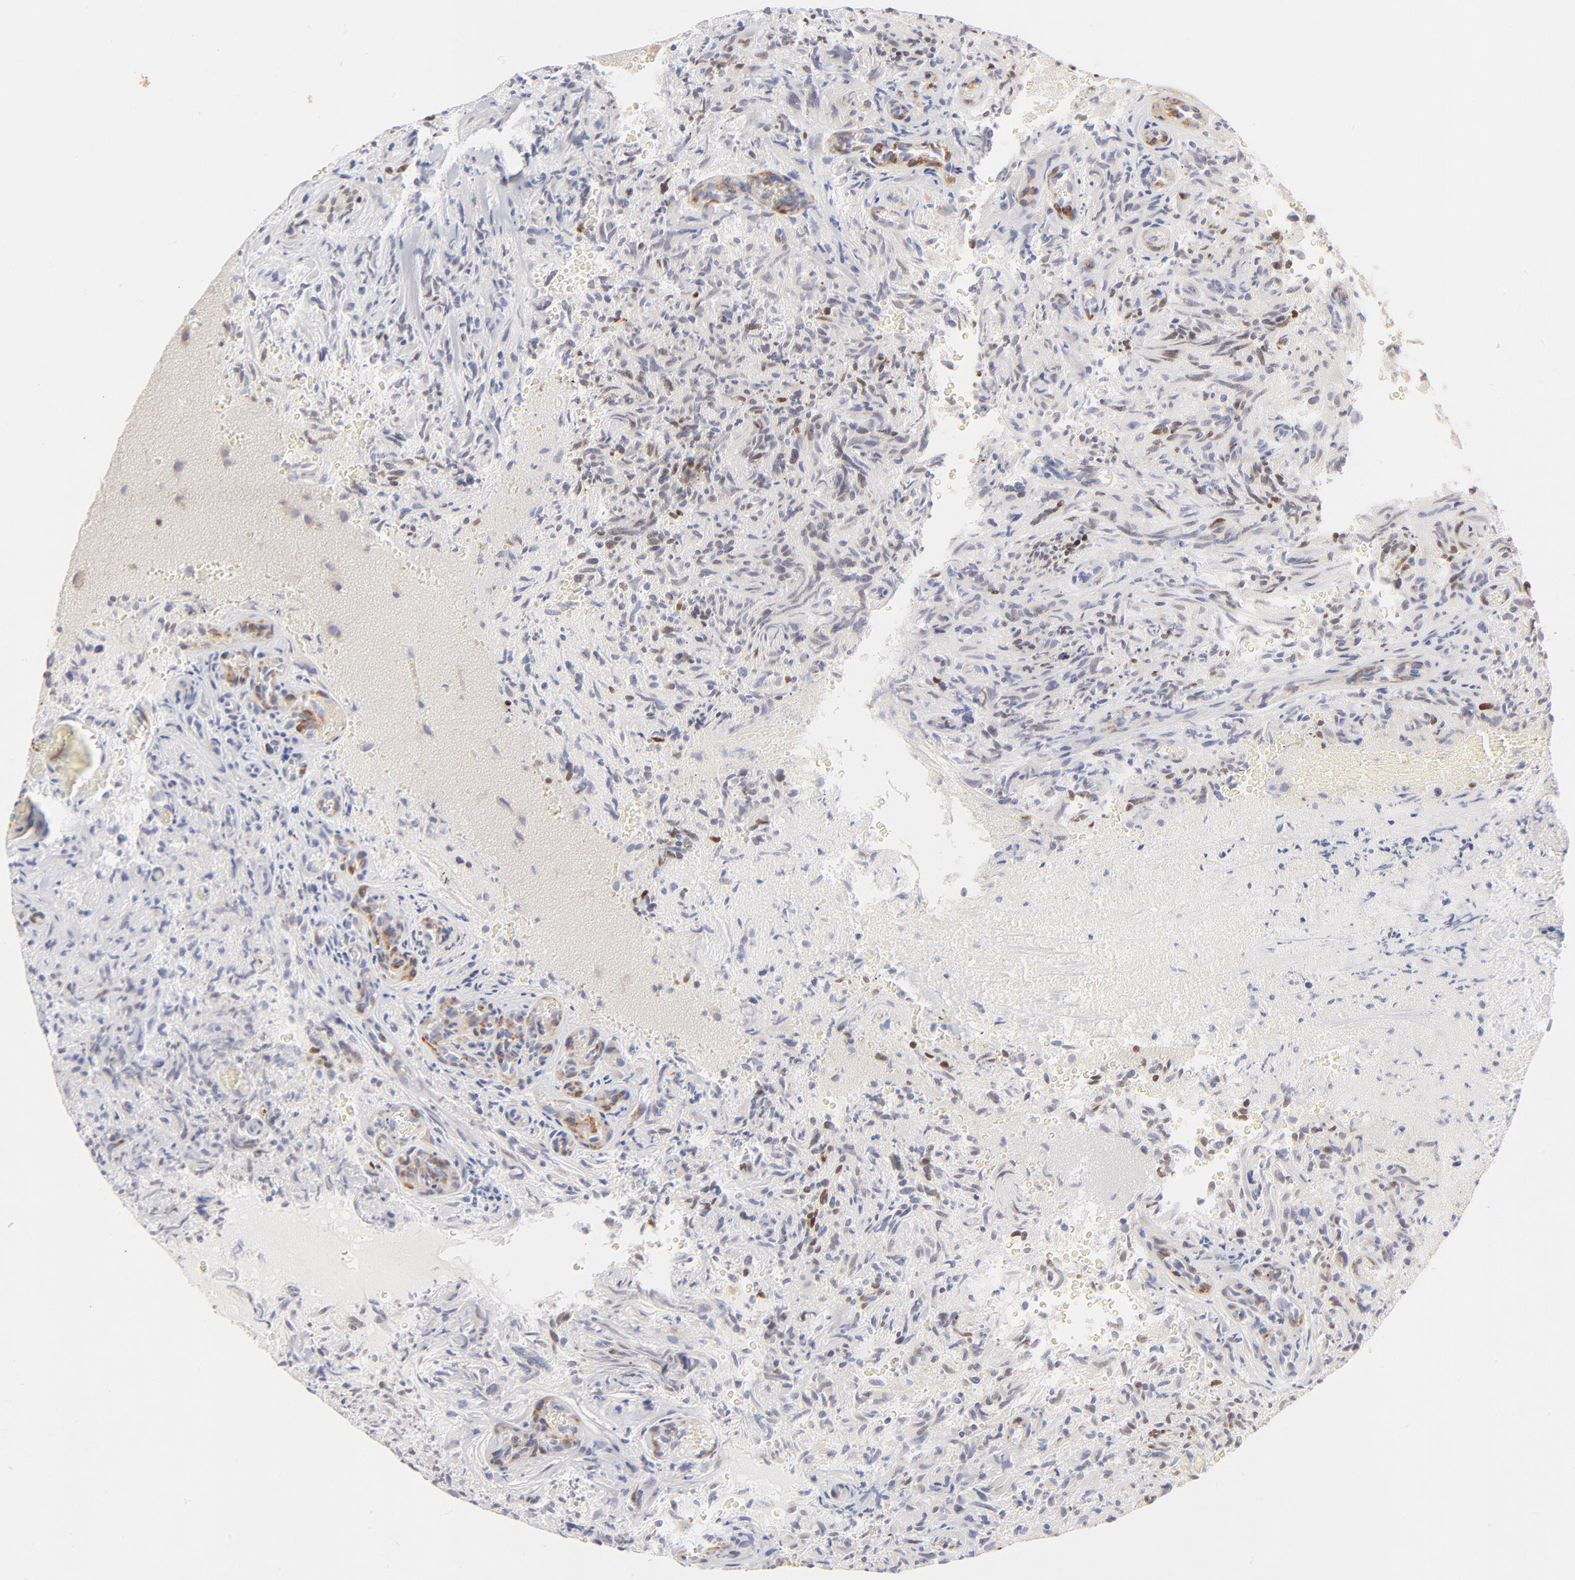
{"staining": {"intensity": "moderate", "quantity": "25%-75%", "location": "cytoplasmic/membranous,nuclear"}, "tissue": "glioma", "cell_type": "Tumor cells", "image_type": "cancer", "snomed": [{"axis": "morphology", "description": "Normal tissue, NOS"}, {"axis": "morphology", "description": "Glioma, malignant, High grade"}, {"axis": "topography", "description": "Cerebral cortex"}], "caption": "A high-resolution histopathology image shows IHC staining of glioma, which demonstrates moderate cytoplasmic/membranous and nuclear expression in about 25%-75% of tumor cells.", "gene": "NKX2-2", "patient": {"sex": "male", "age": 75}}